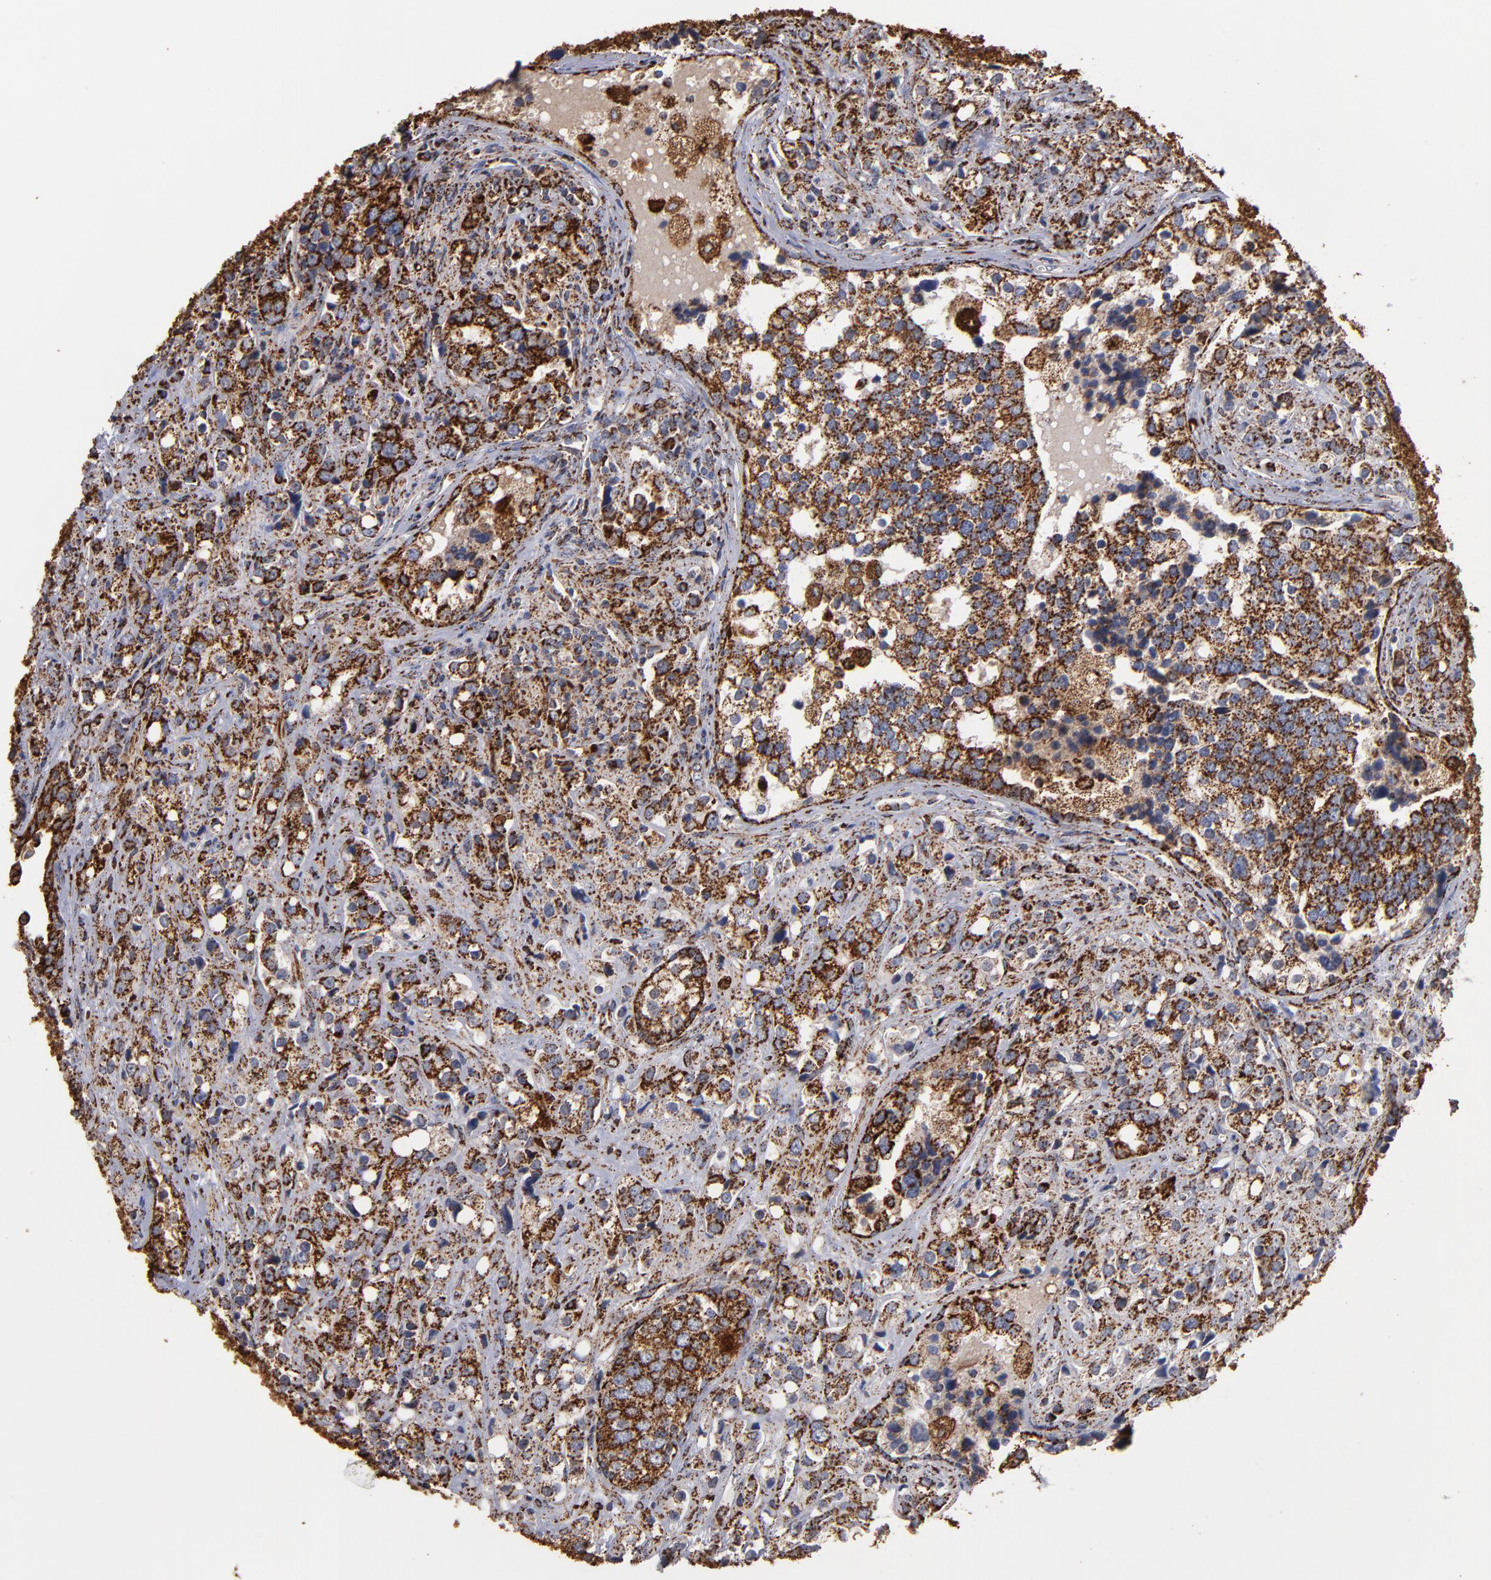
{"staining": {"intensity": "strong", "quantity": ">75%", "location": "cytoplasmic/membranous"}, "tissue": "prostate cancer", "cell_type": "Tumor cells", "image_type": "cancer", "snomed": [{"axis": "morphology", "description": "Adenocarcinoma, High grade"}, {"axis": "topography", "description": "Prostate"}], "caption": "Brown immunohistochemical staining in prostate cancer (adenocarcinoma (high-grade)) displays strong cytoplasmic/membranous staining in about >75% of tumor cells.", "gene": "SOD2", "patient": {"sex": "male", "age": 71}}